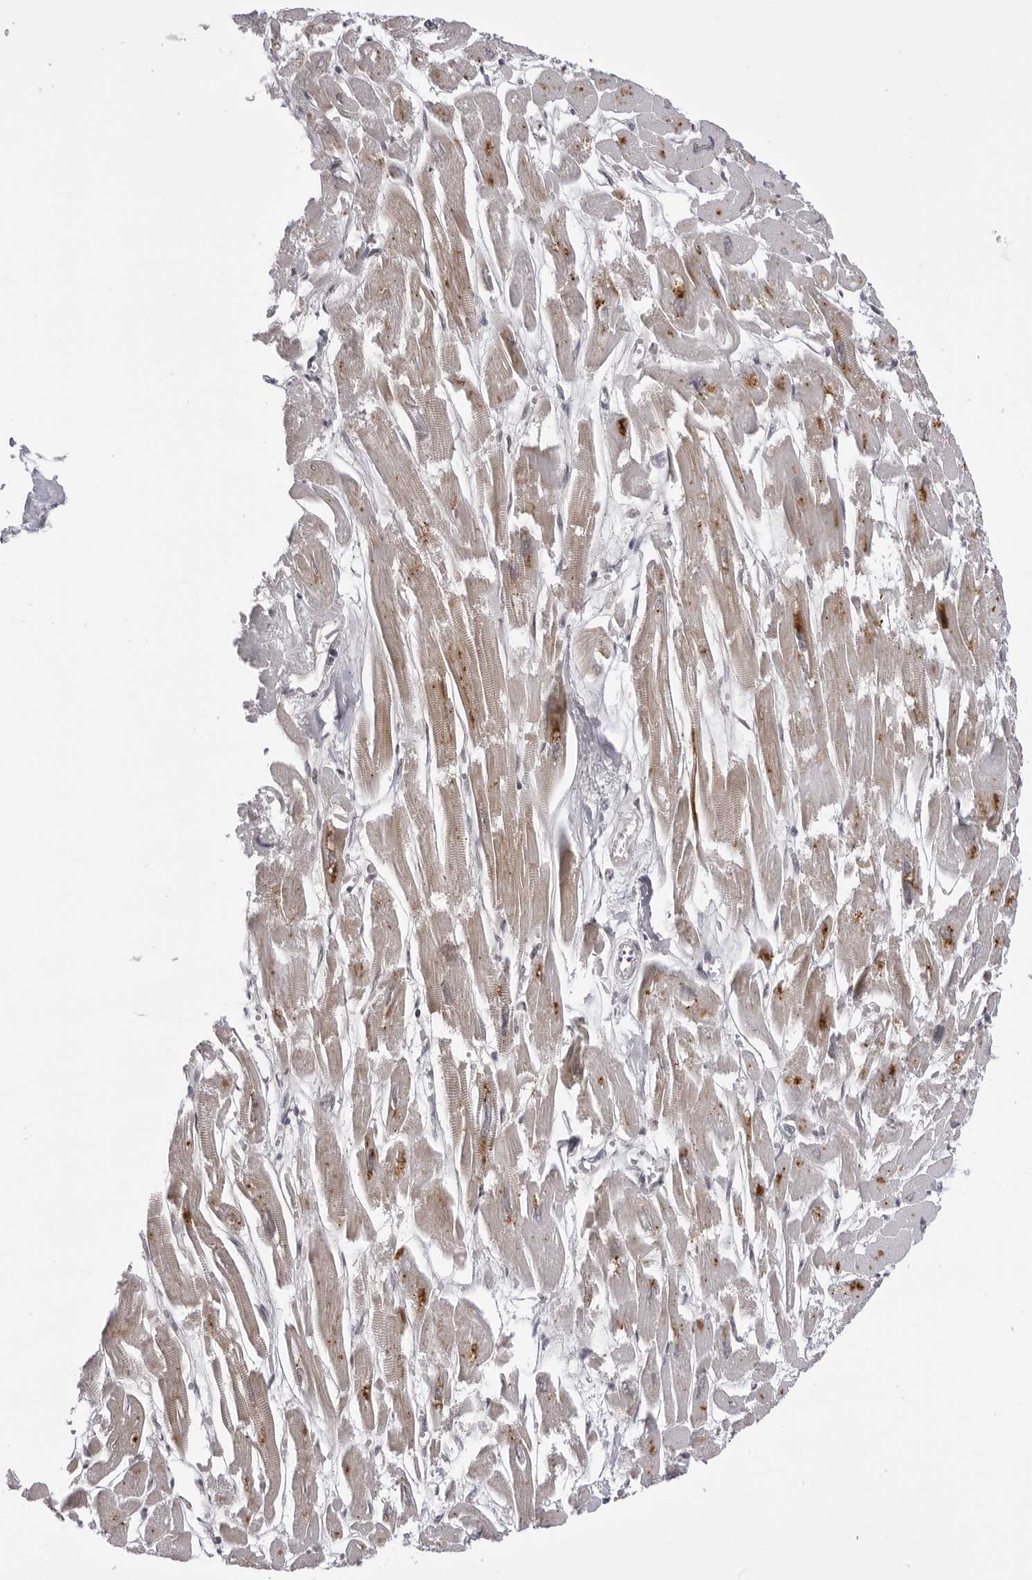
{"staining": {"intensity": "weak", "quantity": "25%-75%", "location": "cytoplasmic/membranous"}, "tissue": "heart muscle", "cell_type": "Cardiomyocytes", "image_type": "normal", "snomed": [{"axis": "morphology", "description": "Normal tissue, NOS"}, {"axis": "topography", "description": "Heart"}], "caption": "The micrograph demonstrates immunohistochemical staining of normal heart muscle. There is weak cytoplasmic/membranous positivity is identified in approximately 25%-75% of cardiomyocytes. (IHC, brightfield microscopy, high magnification).", "gene": "PHF3", "patient": {"sex": "male", "age": 54}}